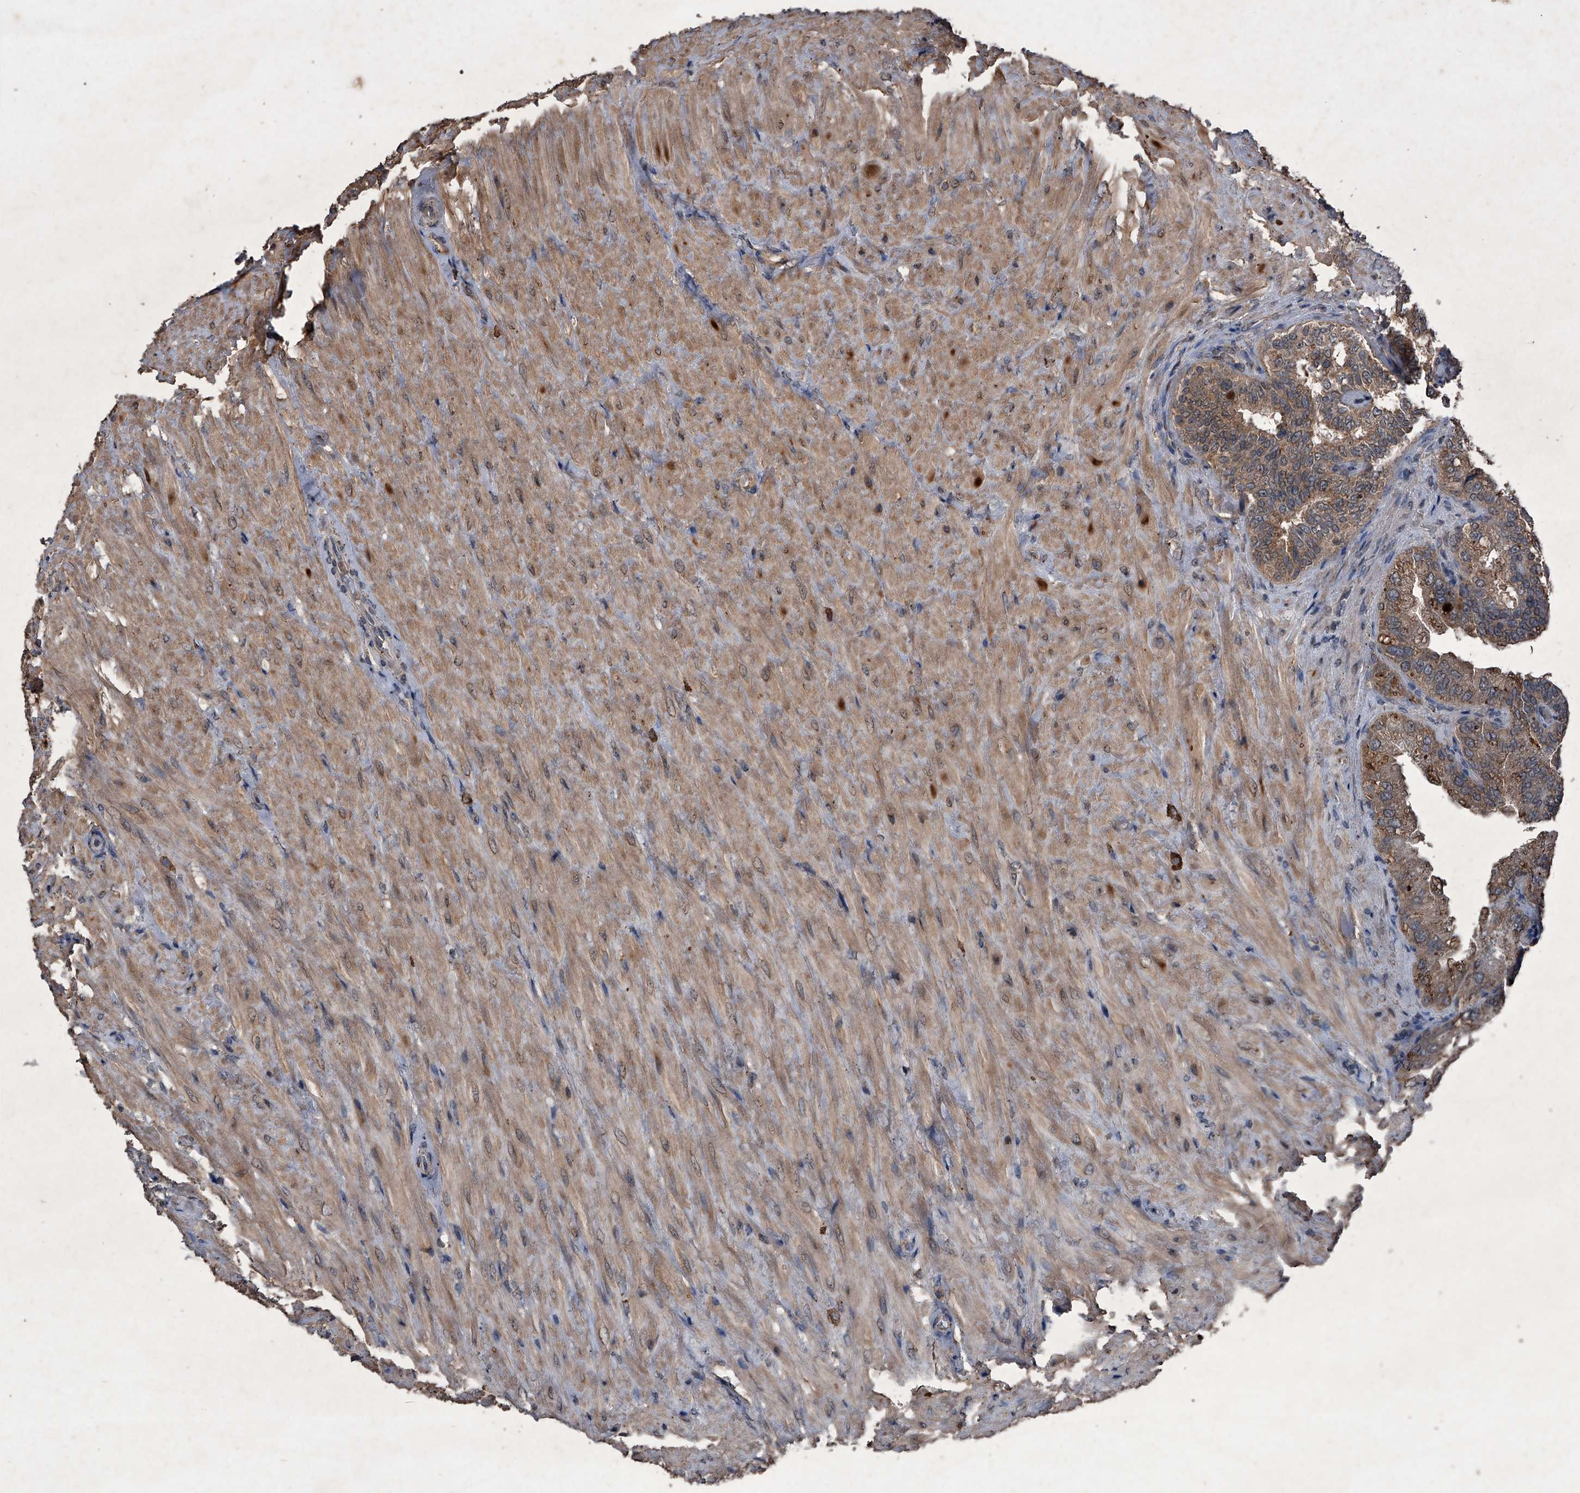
{"staining": {"intensity": "moderate", "quantity": ">75%", "location": "cytoplasmic/membranous"}, "tissue": "seminal vesicle", "cell_type": "Glandular cells", "image_type": "normal", "snomed": [{"axis": "morphology", "description": "Normal tissue, NOS"}, {"axis": "topography", "description": "Seminal veicle"}, {"axis": "topography", "description": "Peripheral nerve tissue"}], "caption": "This image exhibits IHC staining of benign seminal vesicle, with medium moderate cytoplasmic/membranous staining in approximately >75% of glandular cells.", "gene": "MAPKAP1", "patient": {"sex": "male", "age": 63}}